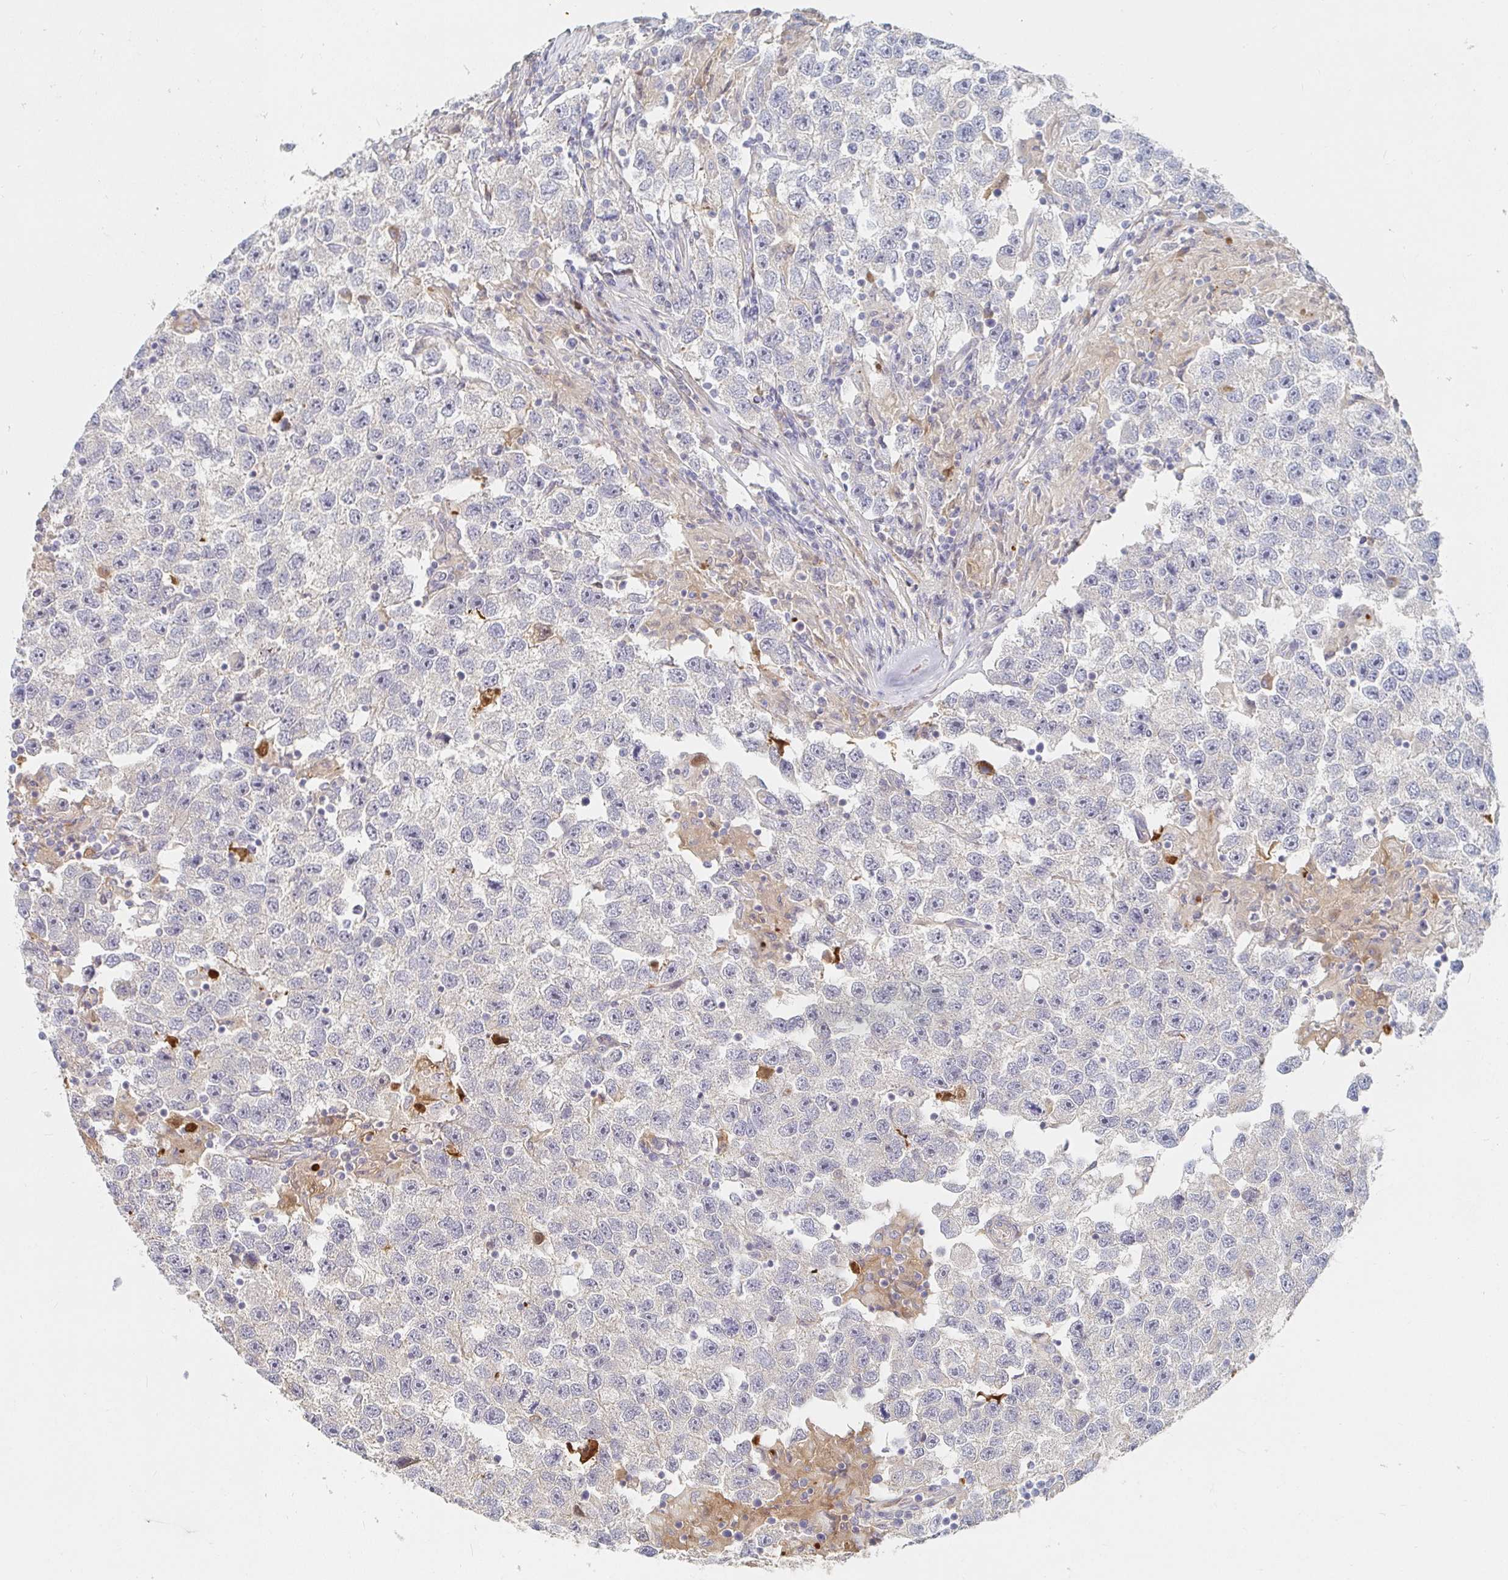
{"staining": {"intensity": "negative", "quantity": "none", "location": "none"}, "tissue": "testis cancer", "cell_type": "Tumor cells", "image_type": "cancer", "snomed": [{"axis": "morphology", "description": "Seminoma, NOS"}, {"axis": "topography", "description": "Testis"}], "caption": "A high-resolution photomicrograph shows immunohistochemistry (IHC) staining of testis cancer, which demonstrates no significant positivity in tumor cells.", "gene": "NME9", "patient": {"sex": "male", "age": 26}}